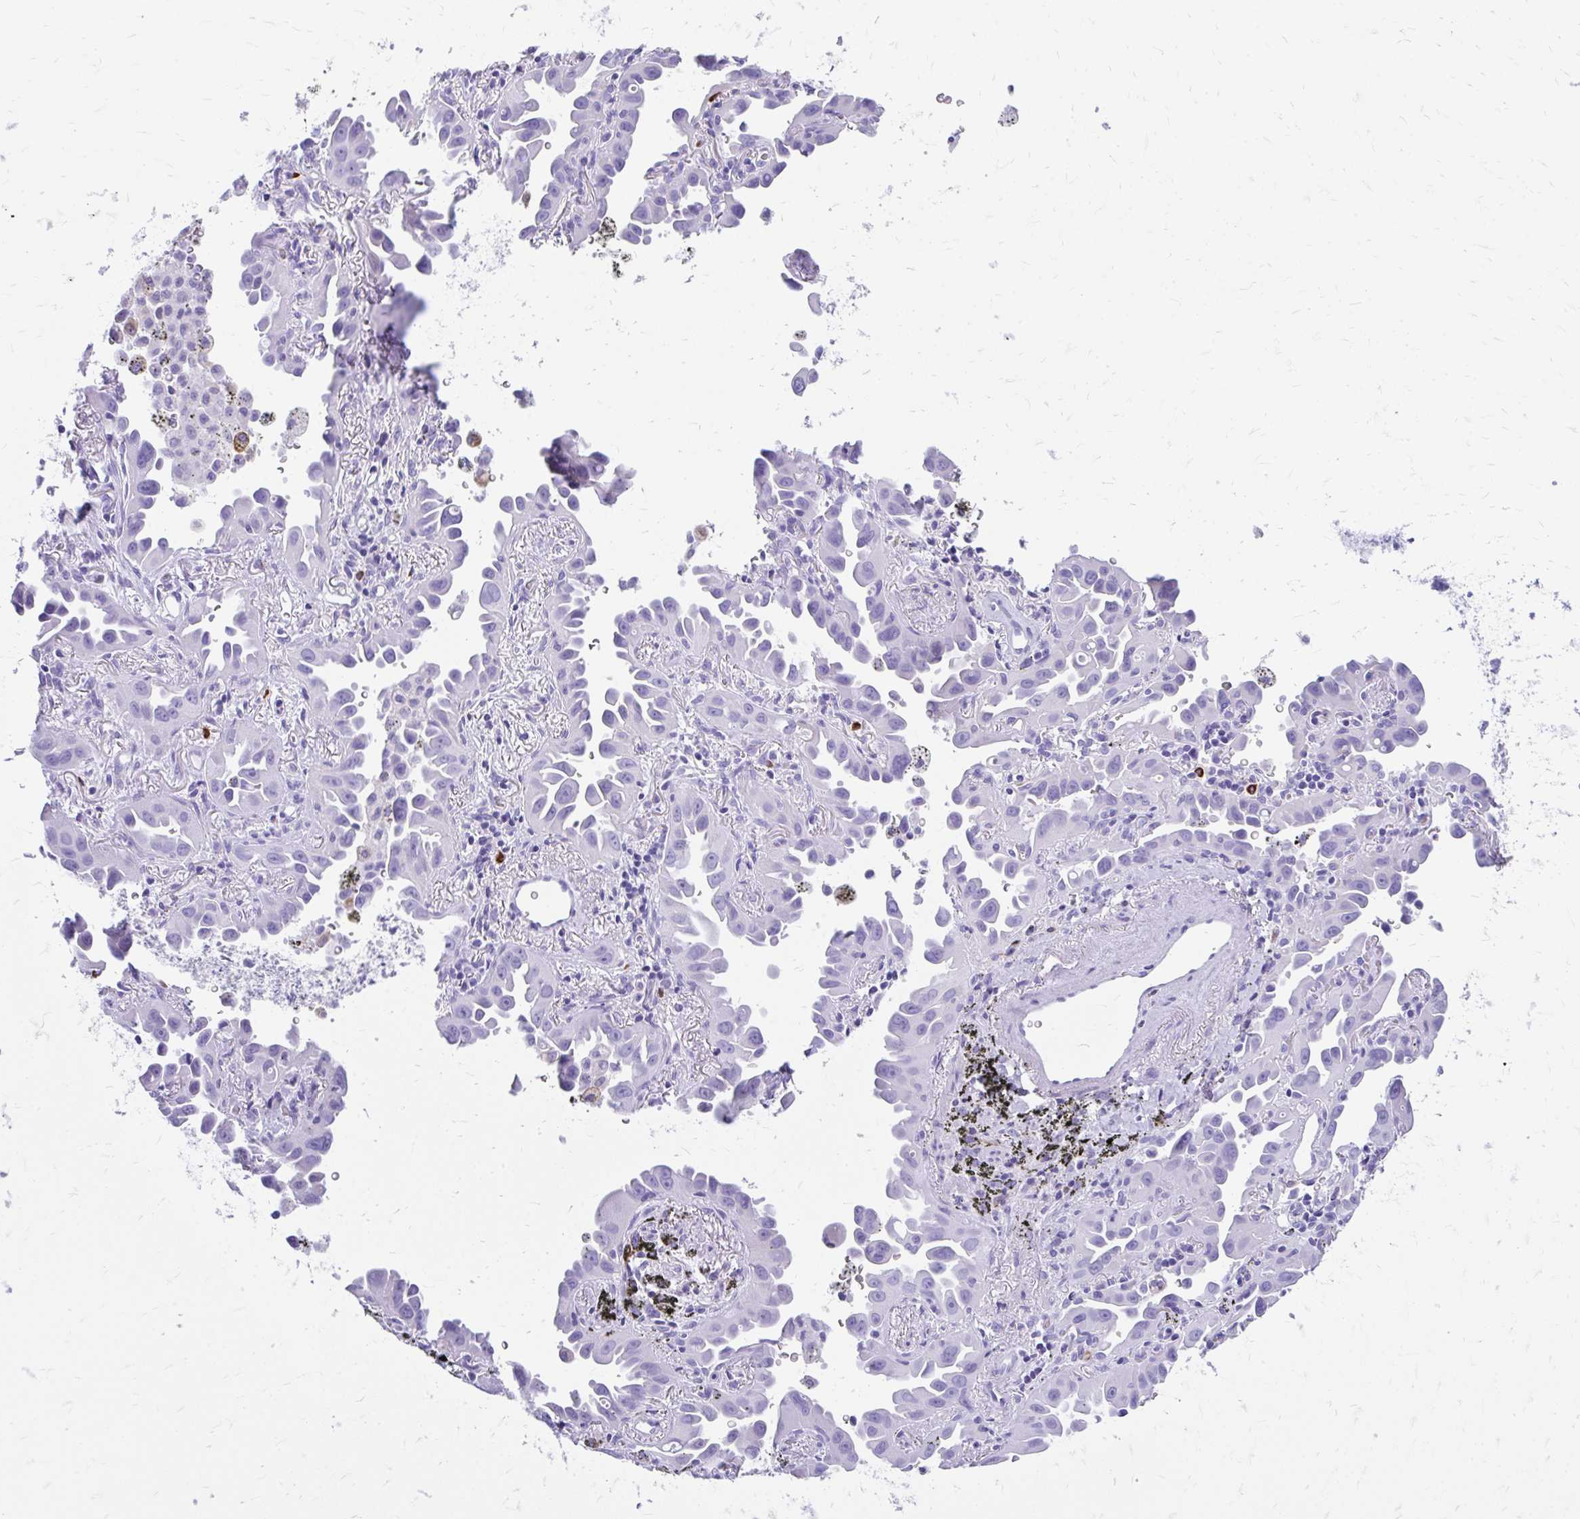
{"staining": {"intensity": "negative", "quantity": "none", "location": "none"}, "tissue": "lung cancer", "cell_type": "Tumor cells", "image_type": "cancer", "snomed": [{"axis": "morphology", "description": "Adenocarcinoma, NOS"}, {"axis": "topography", "description": "Lung"}], "caption": "A high-resolution image shows IHC staining of lung adenocarcinoma, which demonstrates no significant positivity in tumor cells.", "gene": "ZNF699", "patient": {"sex": "male", "age": 68}}